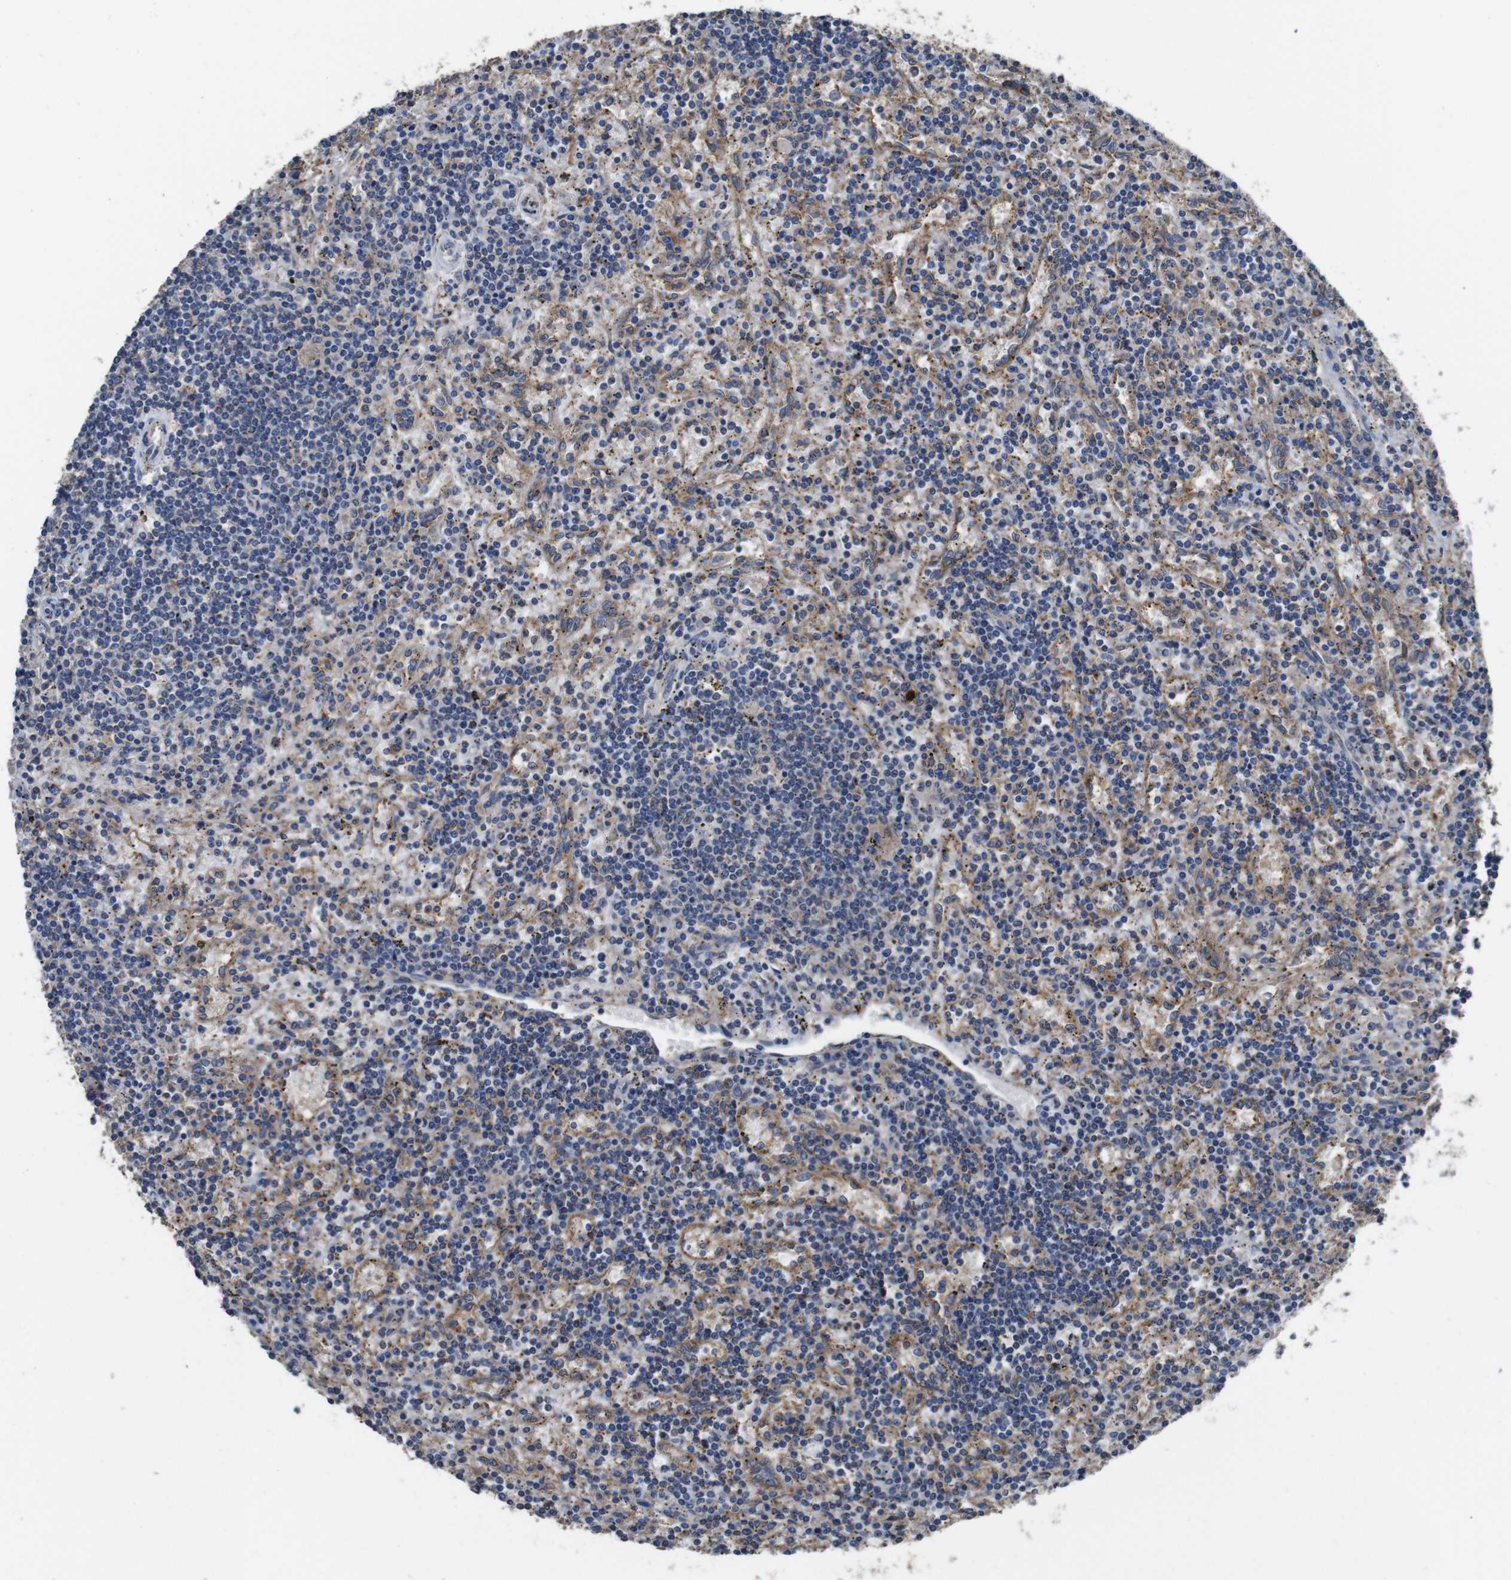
{"staining": {"intensity": "negative", "quantity": "none", "location": "none"}, "tissue": "lymphoma", "cell_type": "Tumor cells", "image_type": "cancer", "snomed": [{"axis": "morphology", "description": "Malignant lymphoma, non-Hodgkin's type, Low grade"}, {"axis": "topography", "description": "Spleen"}], "caption": "This is an IHC photomicrograph of human low-grade malignant lymphoma, non-Hodgkin's type. There is no expression in tumor cells.", "gene": "GLIPR1", "patient": {"sex": "male", "age": 76}}